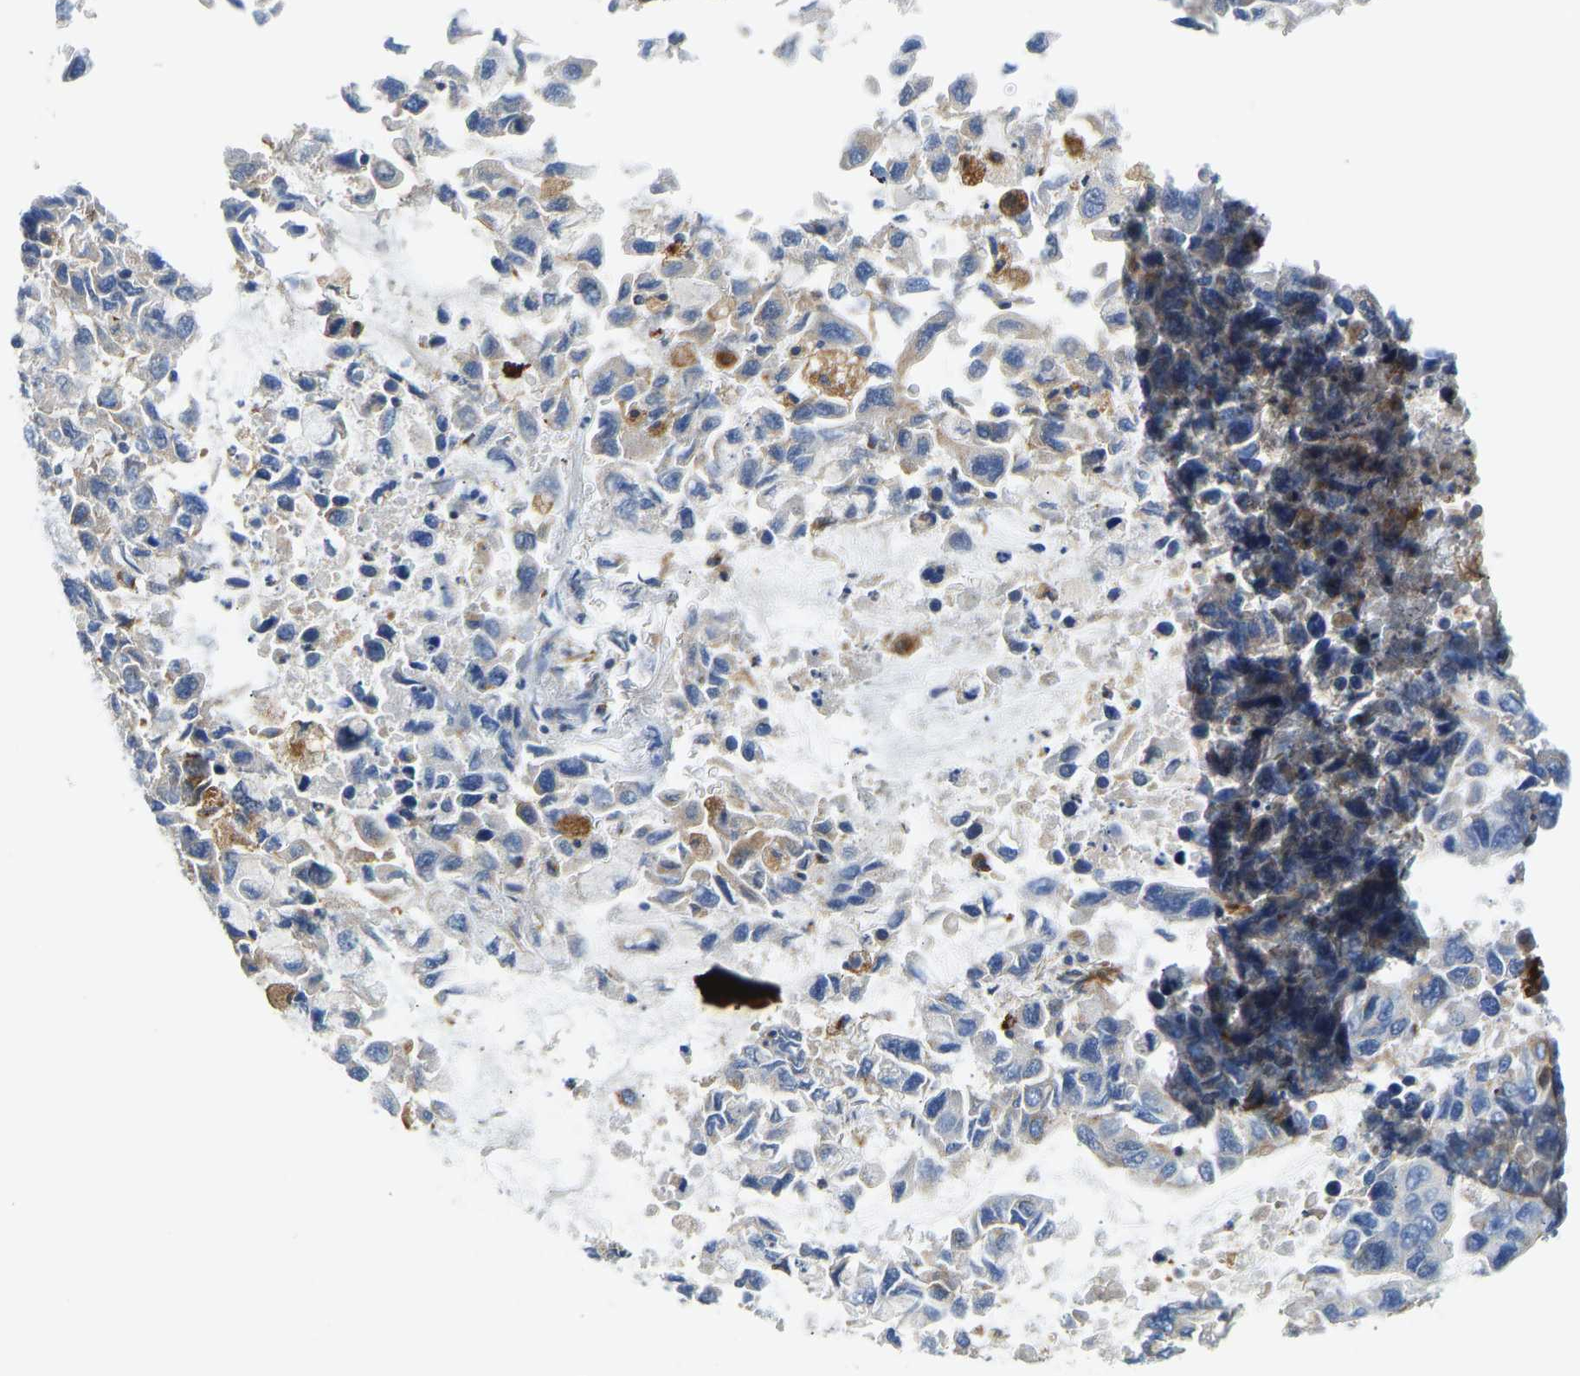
{"staining": {"intensity": "negative", "quantity": "none", "location": "none"}, "tissue": "lung cancer", "cell_type": "Tumor cells", "image_type": "cancer", "snomed": [{"axis": "morphology", "description": "Adenocarcinoma, NOS"}, {"axis": "topography", "description": "Lung"}], "caption": "This histopathology image is of lung cancer stained with immunohistochemistry to label a protein in brown with the nuclei are counter-stained blue. There is no expression in tumor cells. (Brightfield microscopy of DAB IHC at high magnification).", "gene": "ATP6V1E1", "patient": {"sex": "male", "age": 64}}